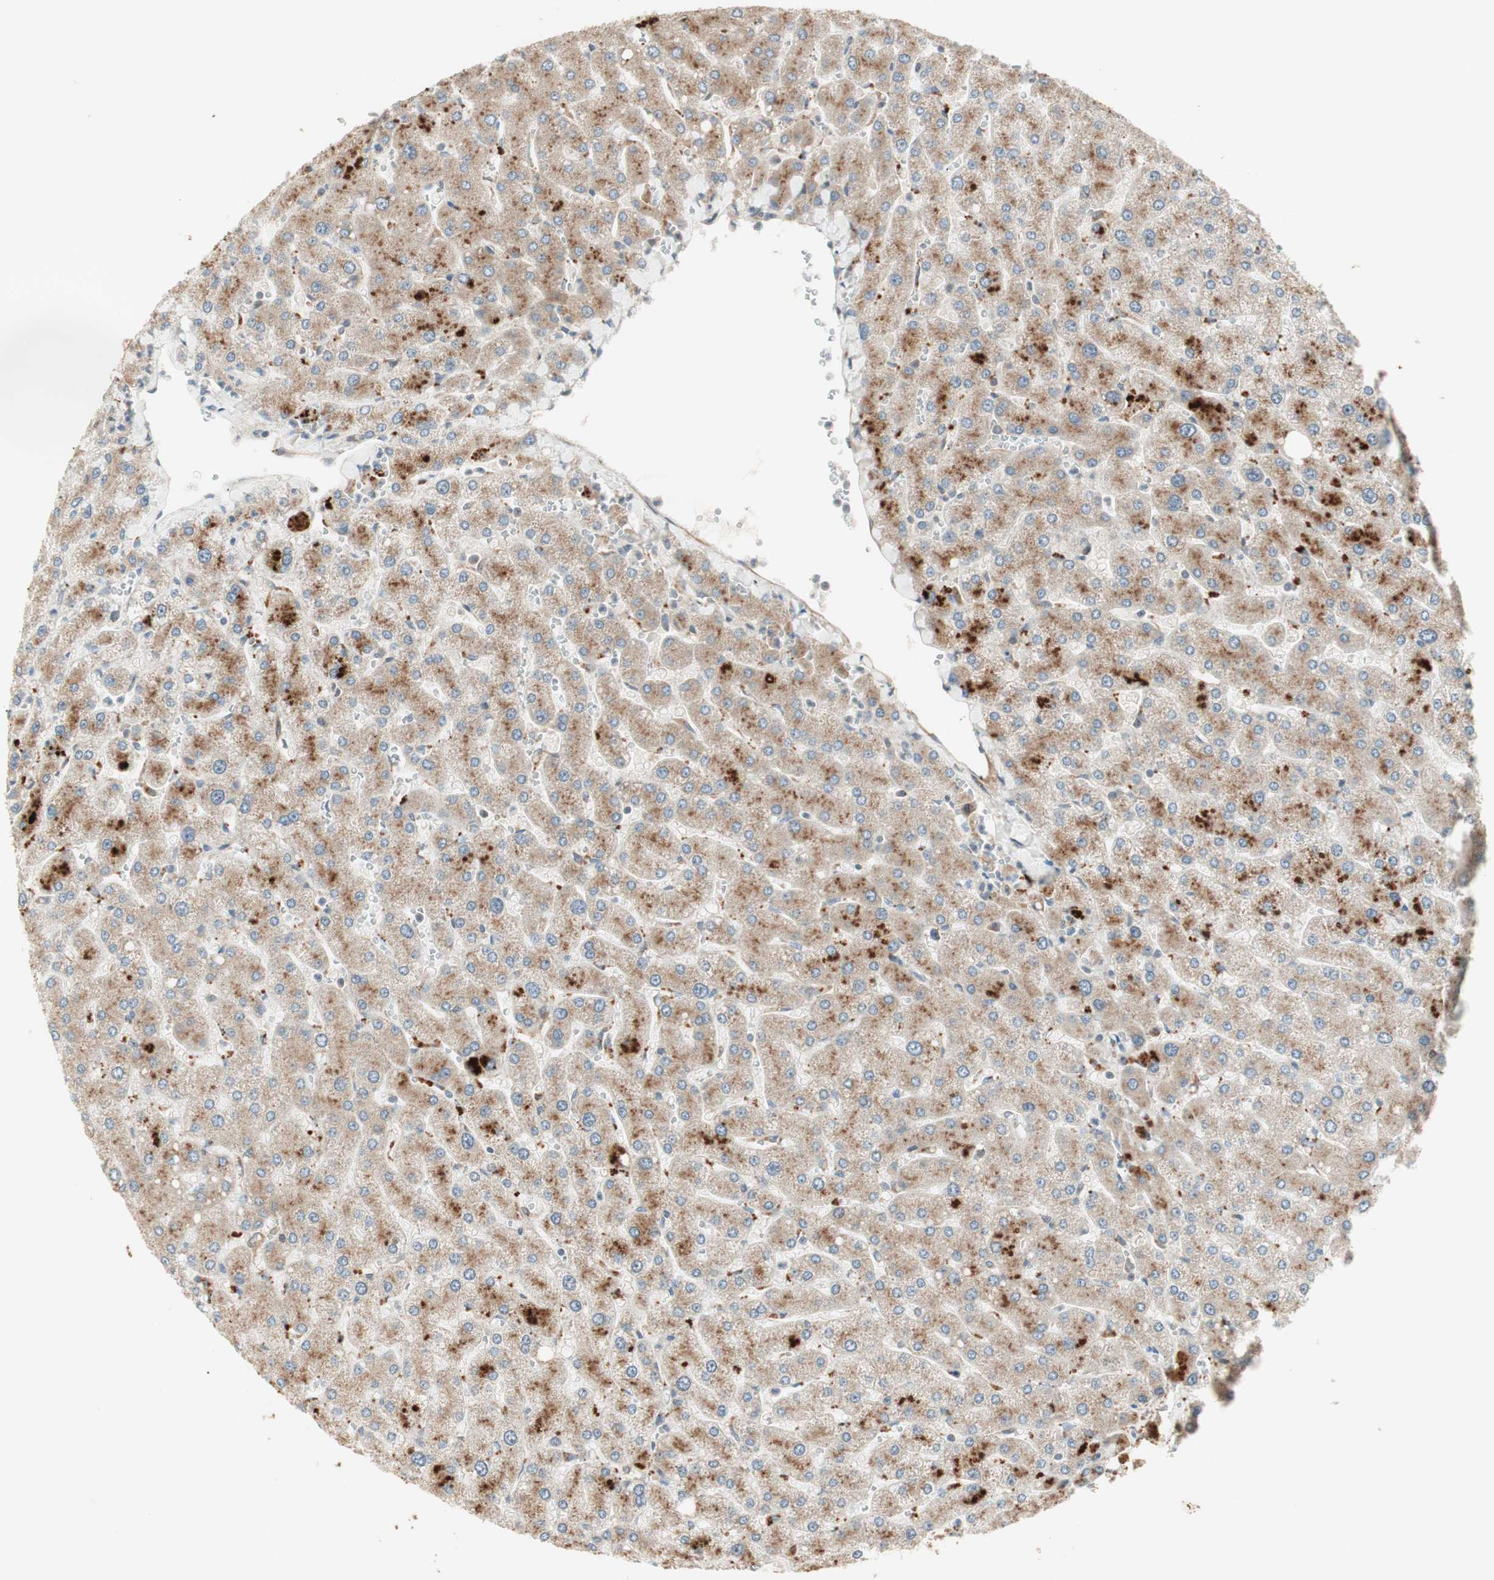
{"staining": {"intensity": "negative", "quantity": "none", "location": "none"}, "tissue": "liver", "cell_type": "Cholangiocytes", "image_type": "normal", "snomed": [{"axis": "morphology", "description": "Normal tissue, NOS"}, {"axis": "topography", "description": "Liver"}], "caption": "The immunohistochemistry (IHC) image has no significant positivity in cholangiocytes of liver. Nuclei are stained in blue.", "gene": "SFRP1", "patient": {"sex": "male", "age": 55}}